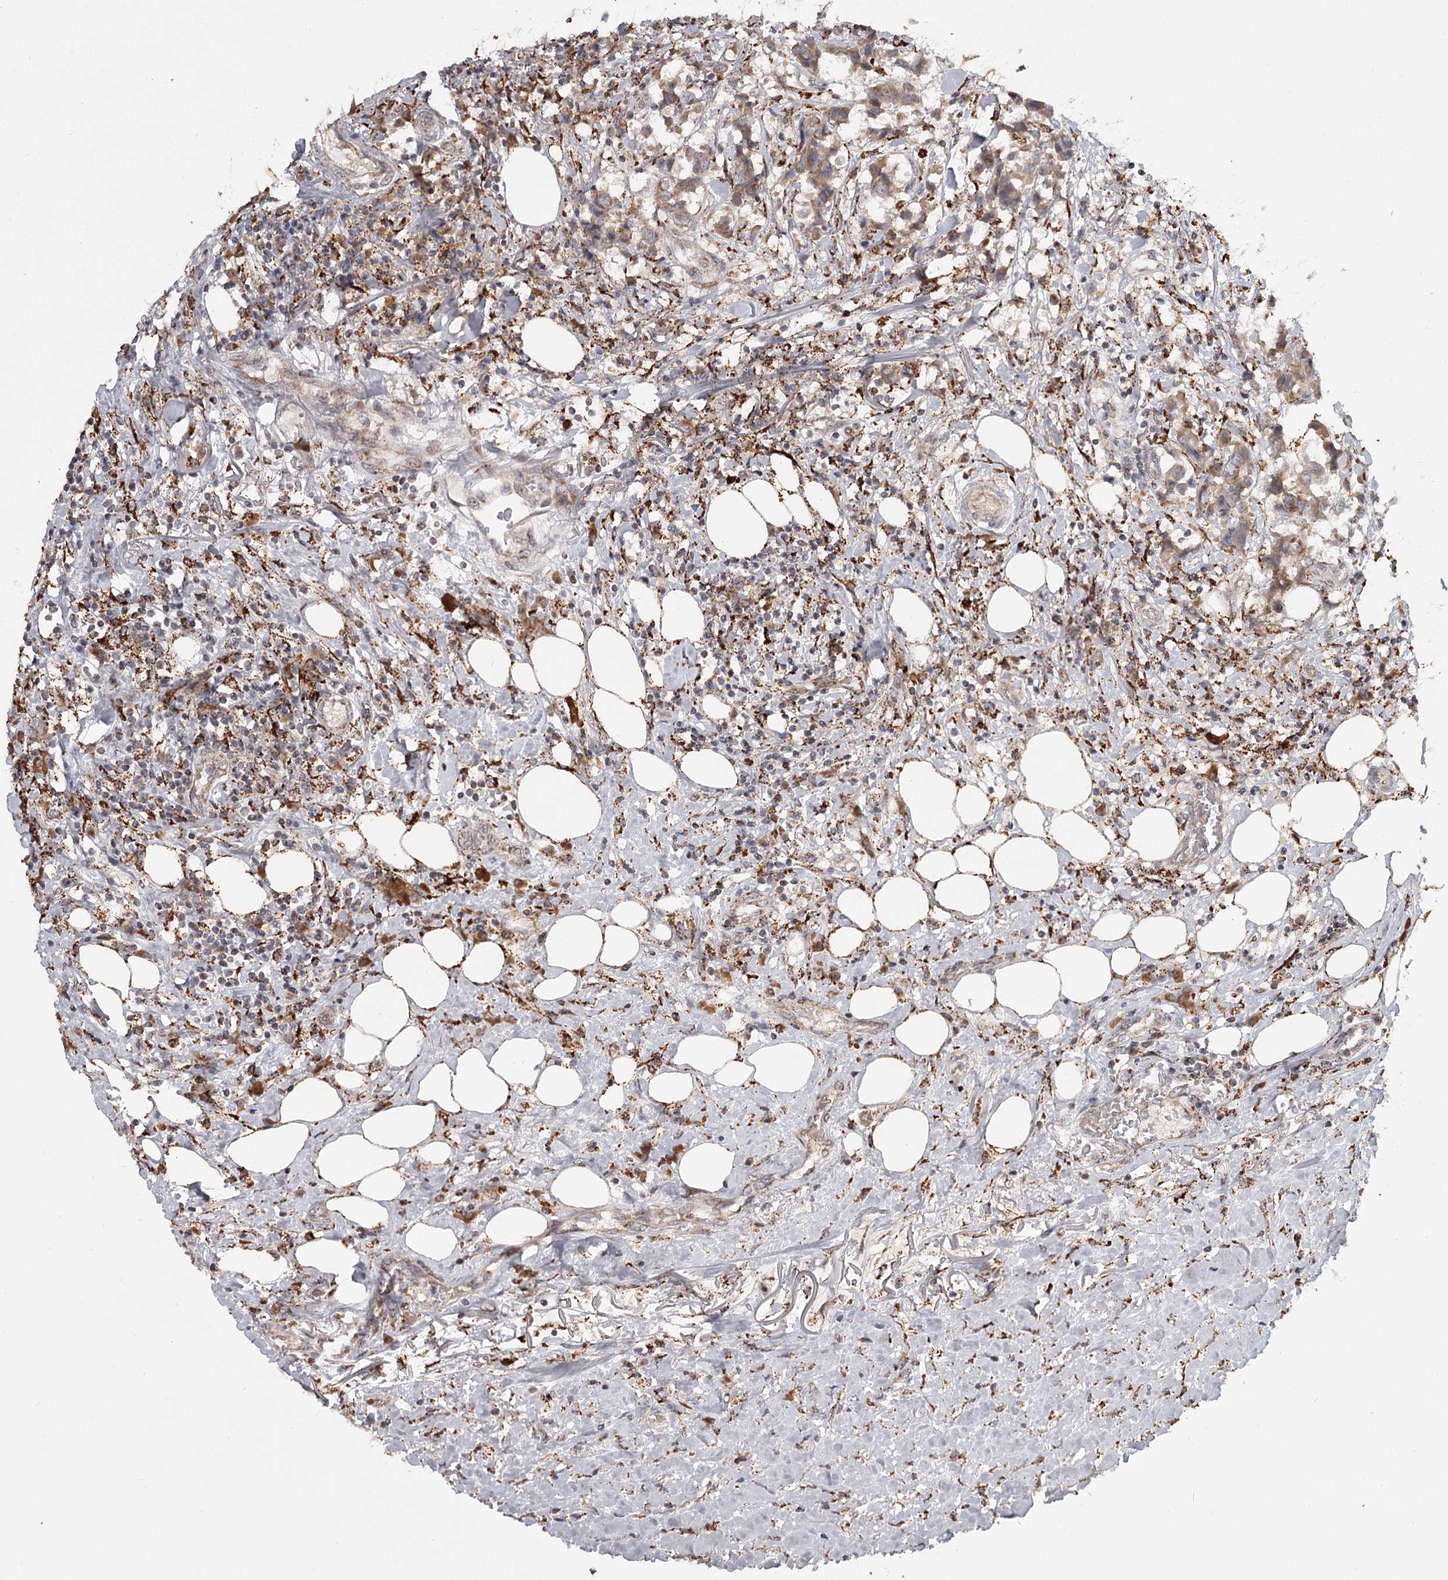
{"staining": {"intensity": "moderate", "quantity": "25%-75%", "location": "cytoplasmic/membranous"}, "tissue": "breast cancer", "cell_type": "Tumor cells", "image_type": "cancer", "snomed": [{"axis": "morphology", "description": "Duct carcinoma"}, {"axis": "topography", "description": "Breast"}], "caption": "Intraductal carcinoma (breast) was stained to show a protein in brown. There is medium levels of moderate cytoplasmic/membranous positivity in approximately 25%-75% of tumor cells.", "gene": "CDC123", "patient": {"sex": "female", "age": 80}}